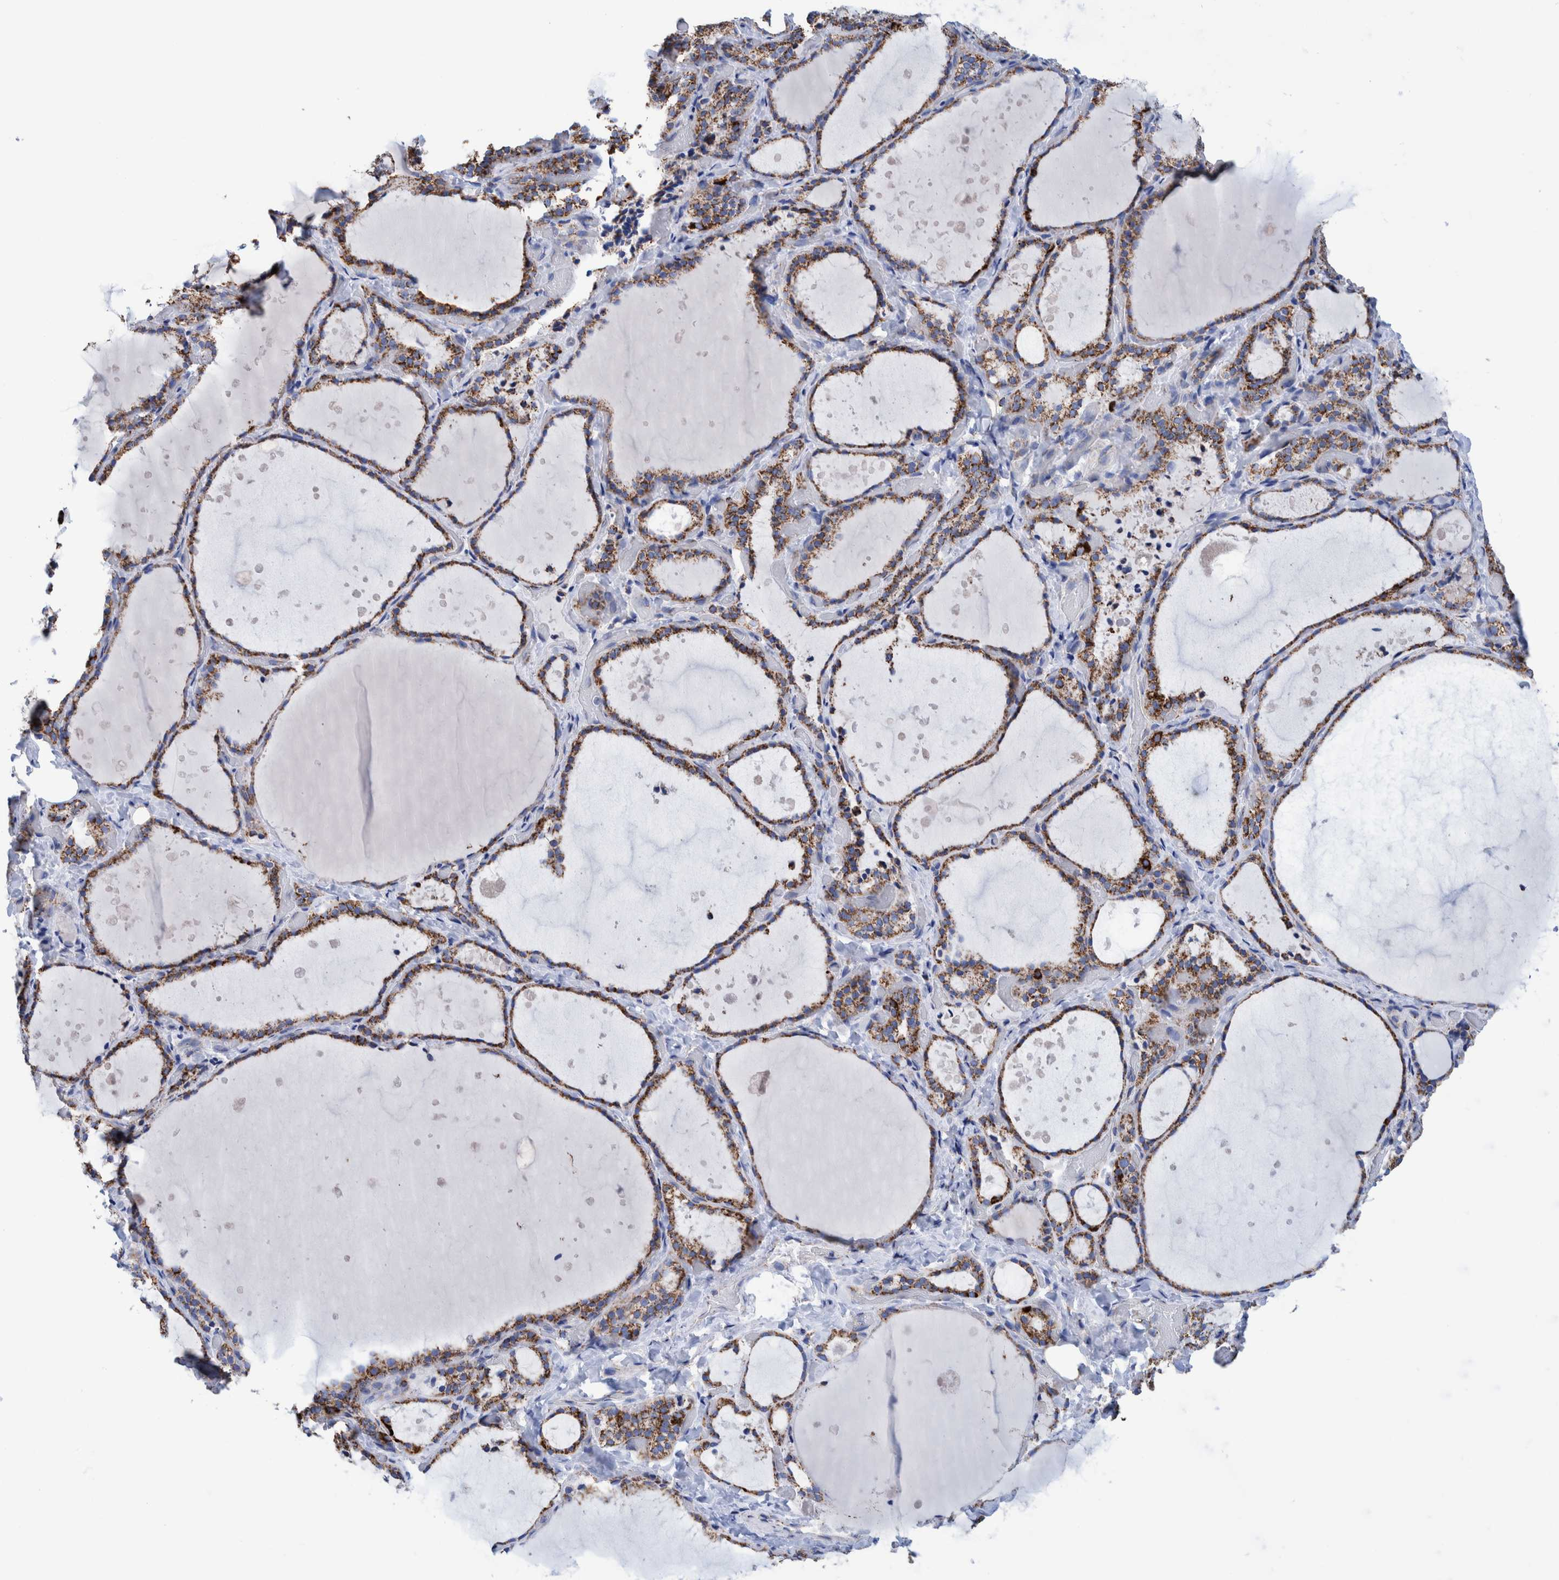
{"staining": {"intensity": "moderate", "quantity": ">75%", "location": "cytoplasmic/membranous"}, "tissue": "thyroid gland", "cell_type": "Glandular cells", "image_type": "normal", "snomed": [{"axis": "morphology", "description": "Normal tissue, NOS"}, {"axis": "topography", "description": "Thyroid gland"}], "caption": "Unremarkable thyroid gland demonstrates moderate cytoplasmic/membranous positivity in about >75% of glandular cells, visualized by immunohistochemistry. (IHC, brightfield microscopy, high magnification).", "gene": "DECR1", "patient": {"sex": "female", "age": 44}}